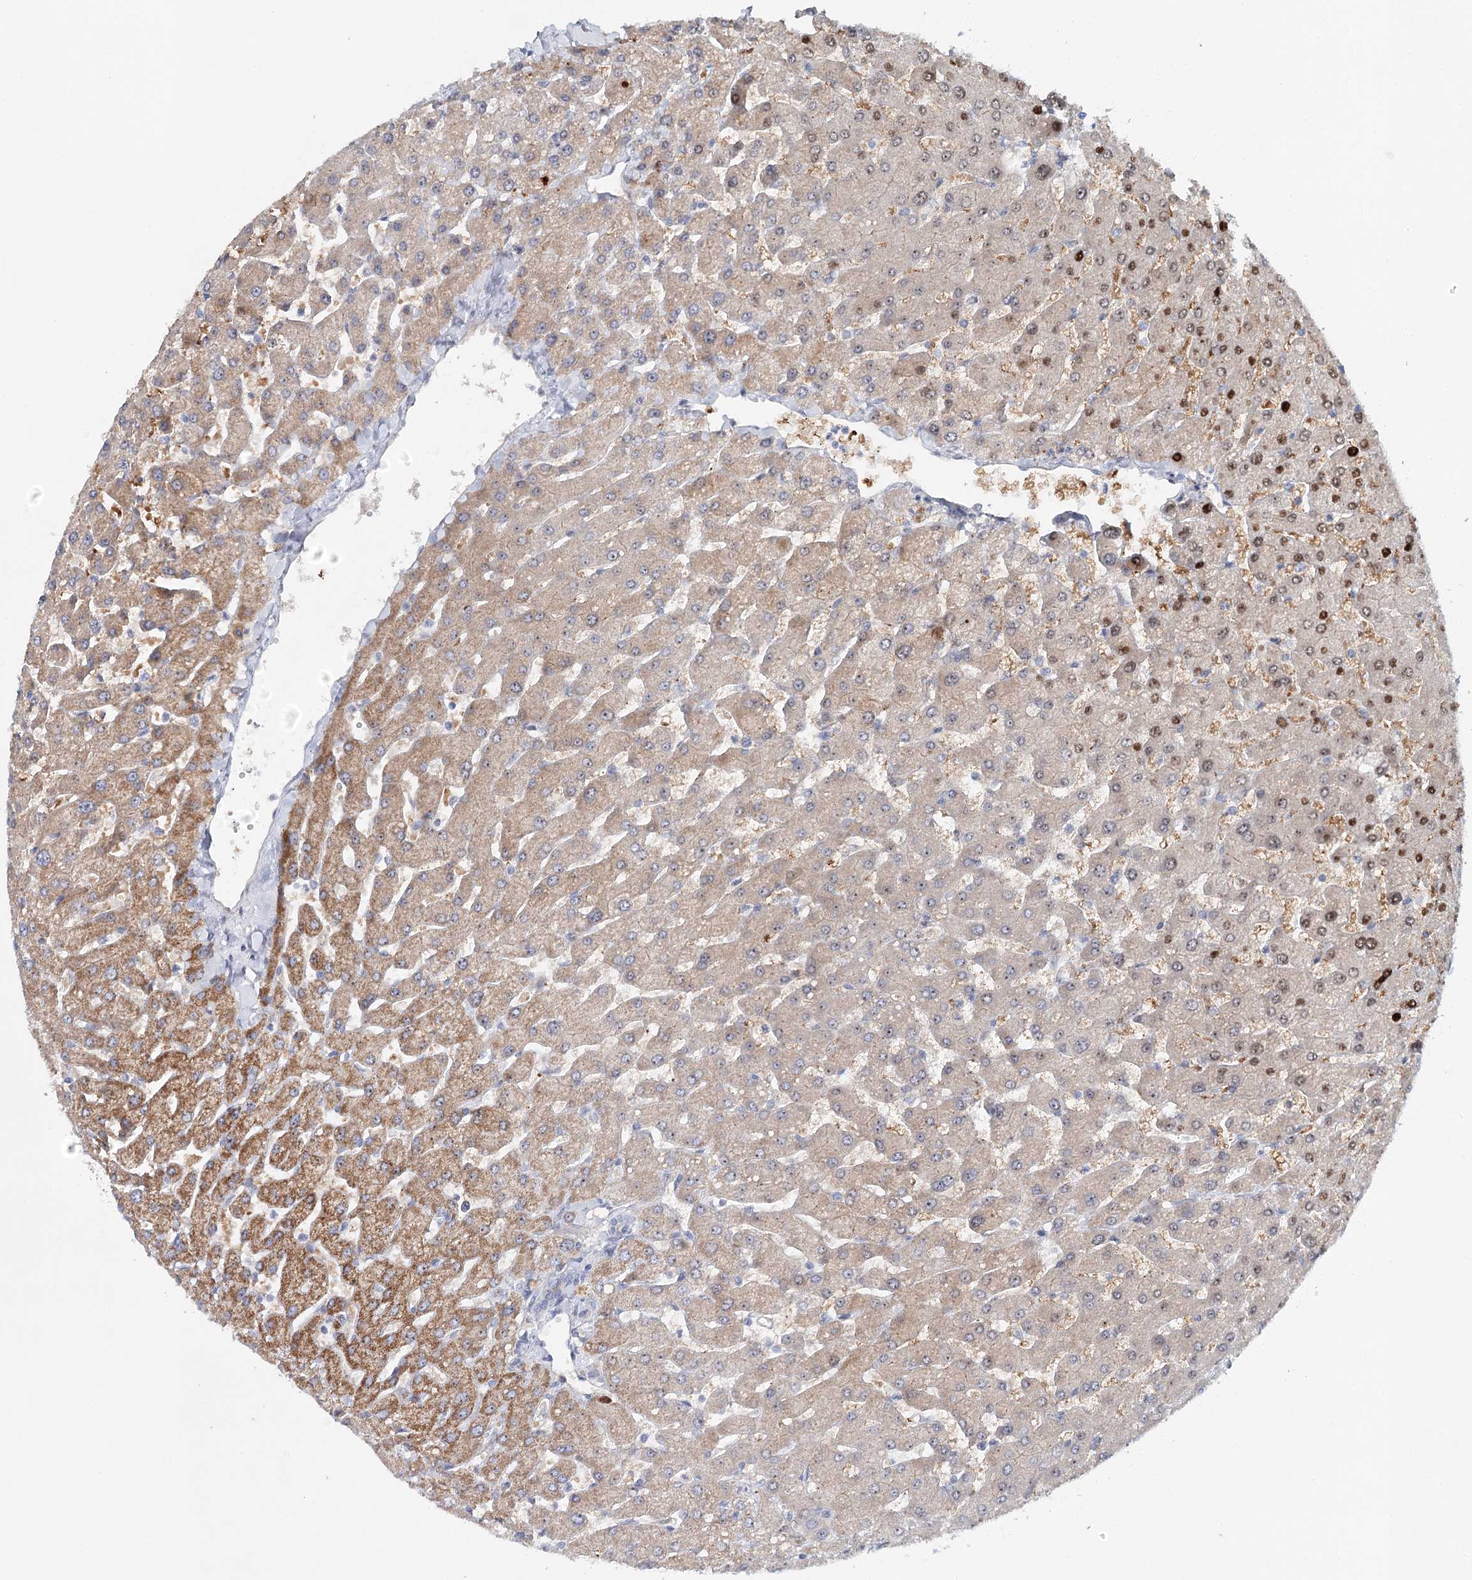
{"staining": {"intensity": "negative", "quantity": "none", "location": "none"}, "tissue": "liver", "cell_type": "Cholangiocytes", "image_type": "normal", "snomed": [{"axis": "morphology", "description": "Normal tissue, NOS"}, {"axis": "topography", "description": "Liver"}], "caption": "This is an IHC histopathology image of unremarkable liver. There is no staining in cholangiocytes.", "gene": "RBM43", "patient": {"sex": "male", "age": 55}}